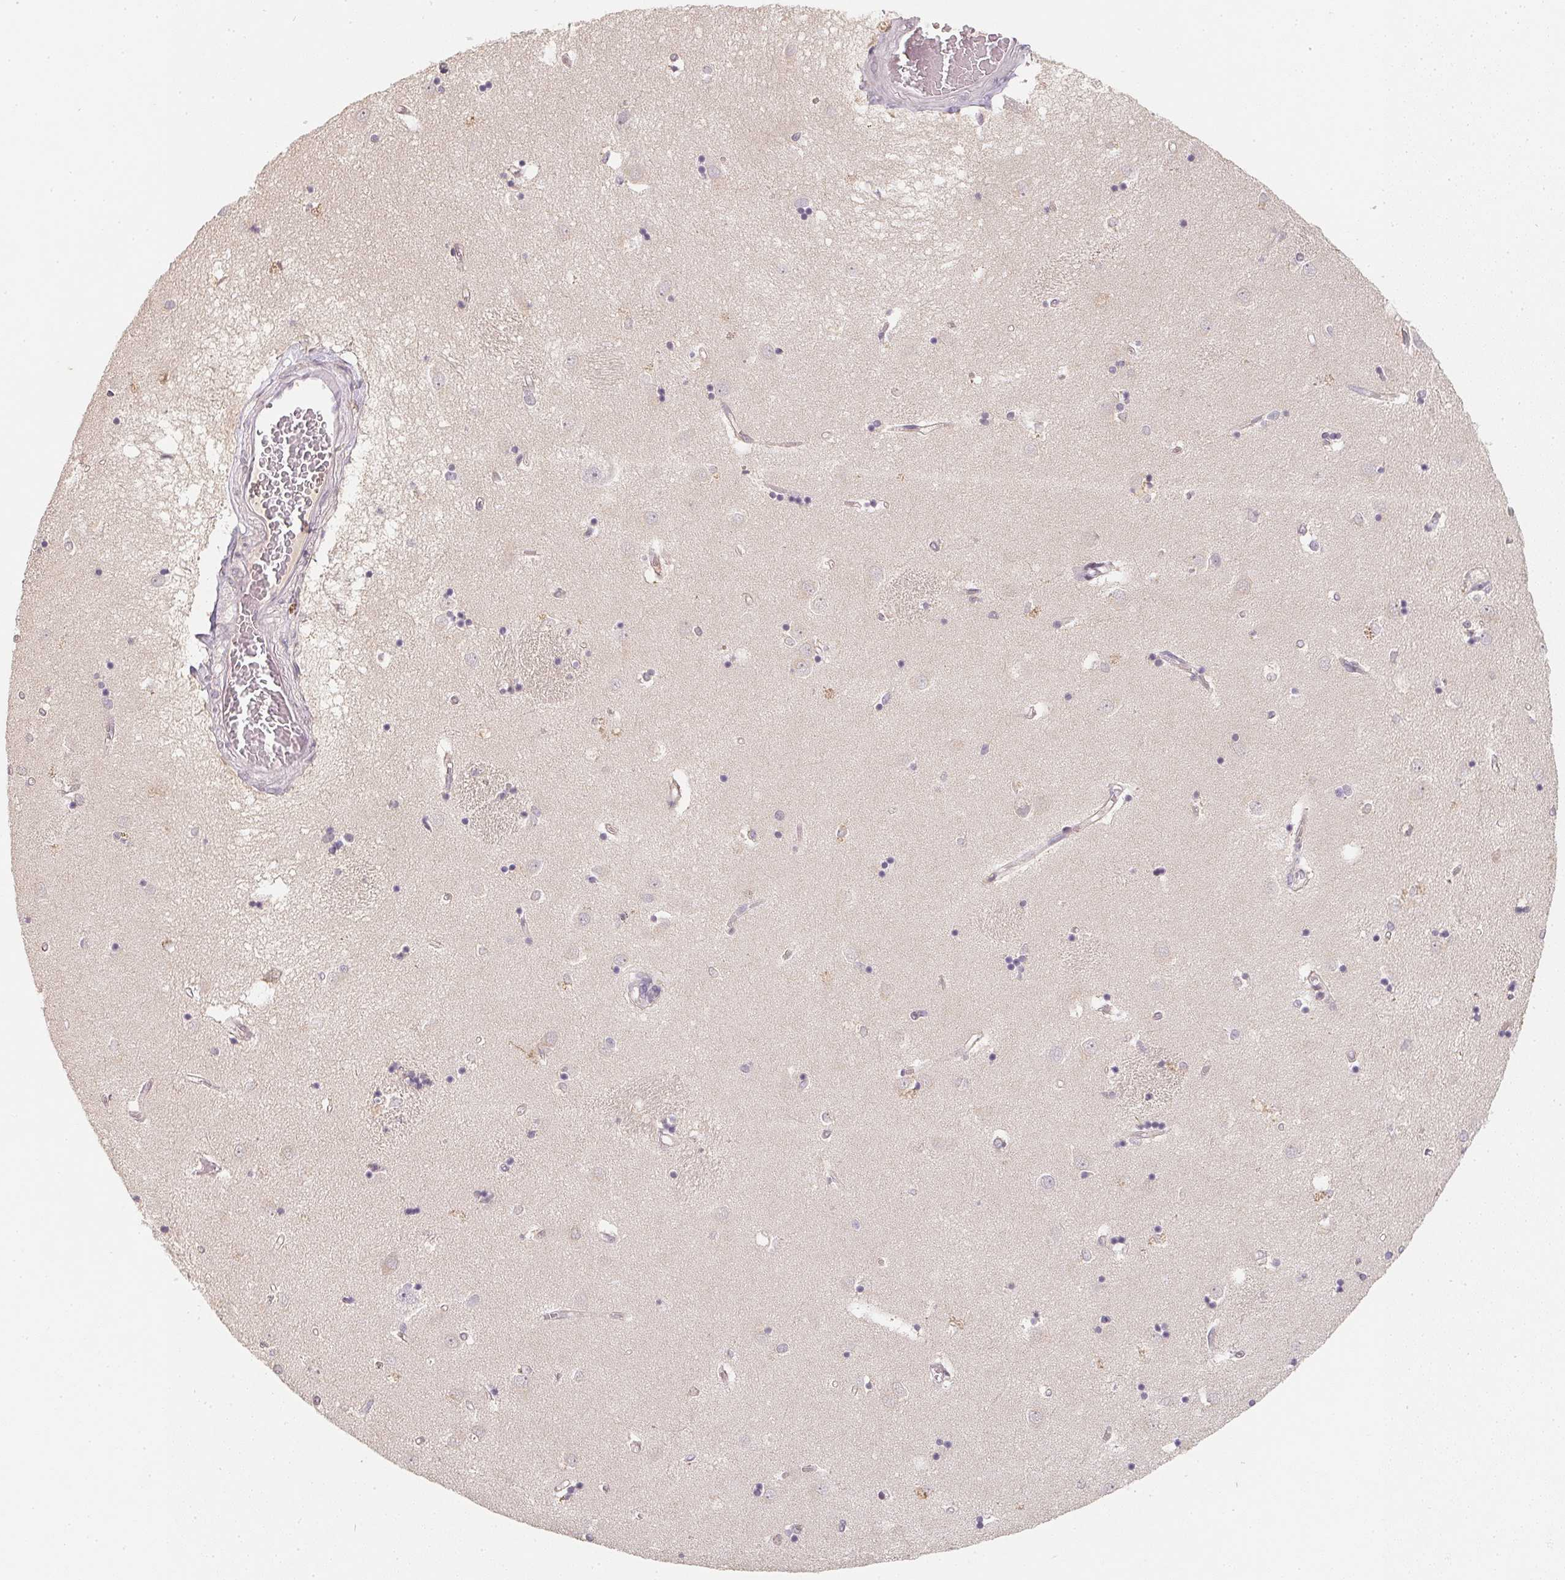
{"staining": {"intensity": "negative", "quantity": "none", "location": "none"}, "tissue": "caudate", "cell_type": "Glial cells", "image_type": "normal", "snomed": [{"axis": "morphology", "description": "Normal tissue, NOS"}, {"axis": "topography", "description": "Lateral ventricle wall"}], "caption": "High power microscopy image of an immunohistochemistry photomicrograph of benign caudate, revealing no significant positivity in glial cells. (Brightfield microscopy of DAB (3,3'-diaminobenzidine) immunohistochemistry at high magnification).", "gene": "SOAT1", "patient": {"sex": "male", "age": 54}}